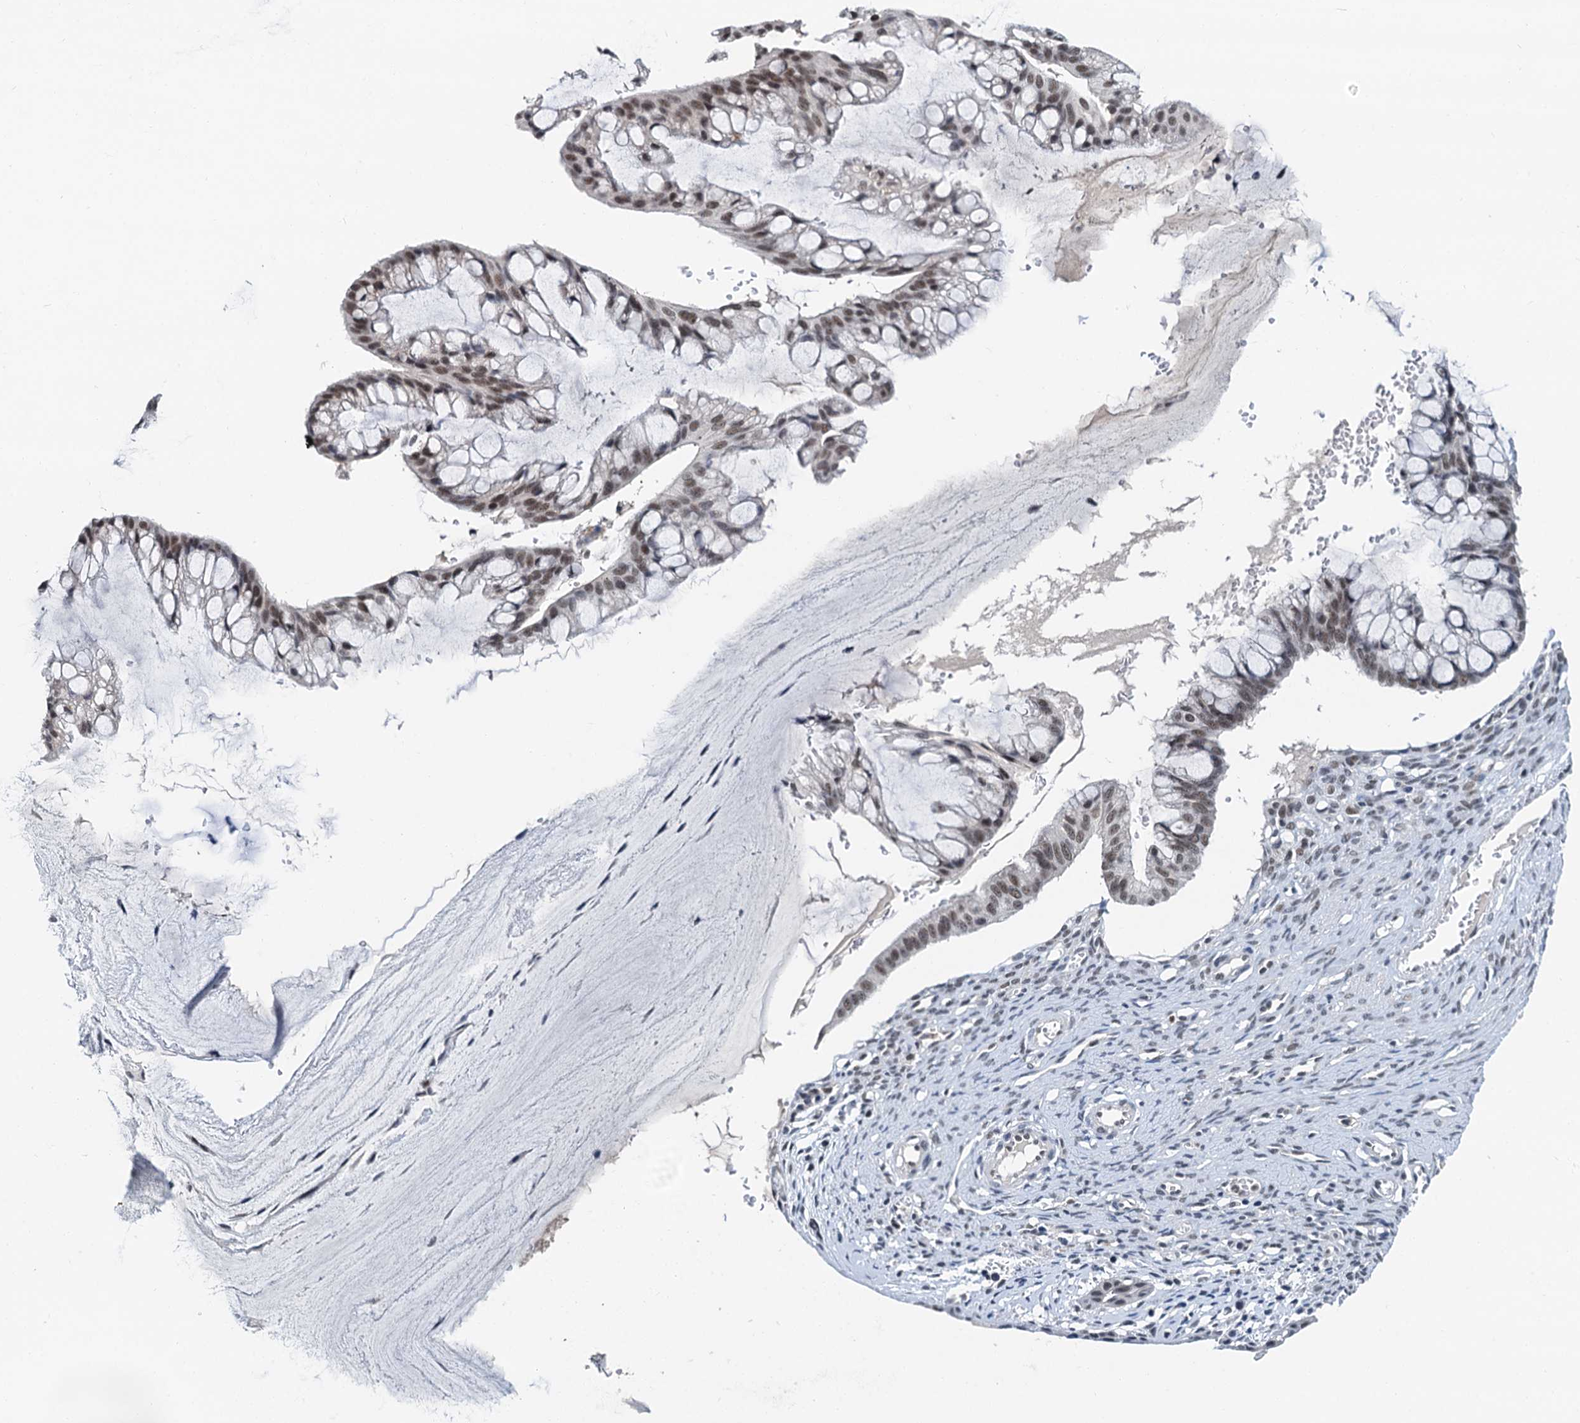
{"staining": {"intensity": "moderate", "quantity": ">75%", "location": "nuclear"}, "tissue": "ovarian cancer", "cell_type": "Tumor cells", "image_type": "cancer", "snomed": [{"axis": "morphology", "description": "Cystadenocarcinoma, mucinous, NOS"}, {"axis": "topography", "description": "Ovary"}], "caption": "Brown immunohistochemical staining in human ovarian cancer (mucinous cystadenocarcinoma) displays moderate nuclear expression in about >75% of tumor cells. The staining was performed using DAB (3,3'-diaminobenzidine), with brown indicating positive protein expression. Nuclei are stained blue with hematoxylin.", "gene": "SNRPD1", "patient": {"sex": "female", "age": 73}}